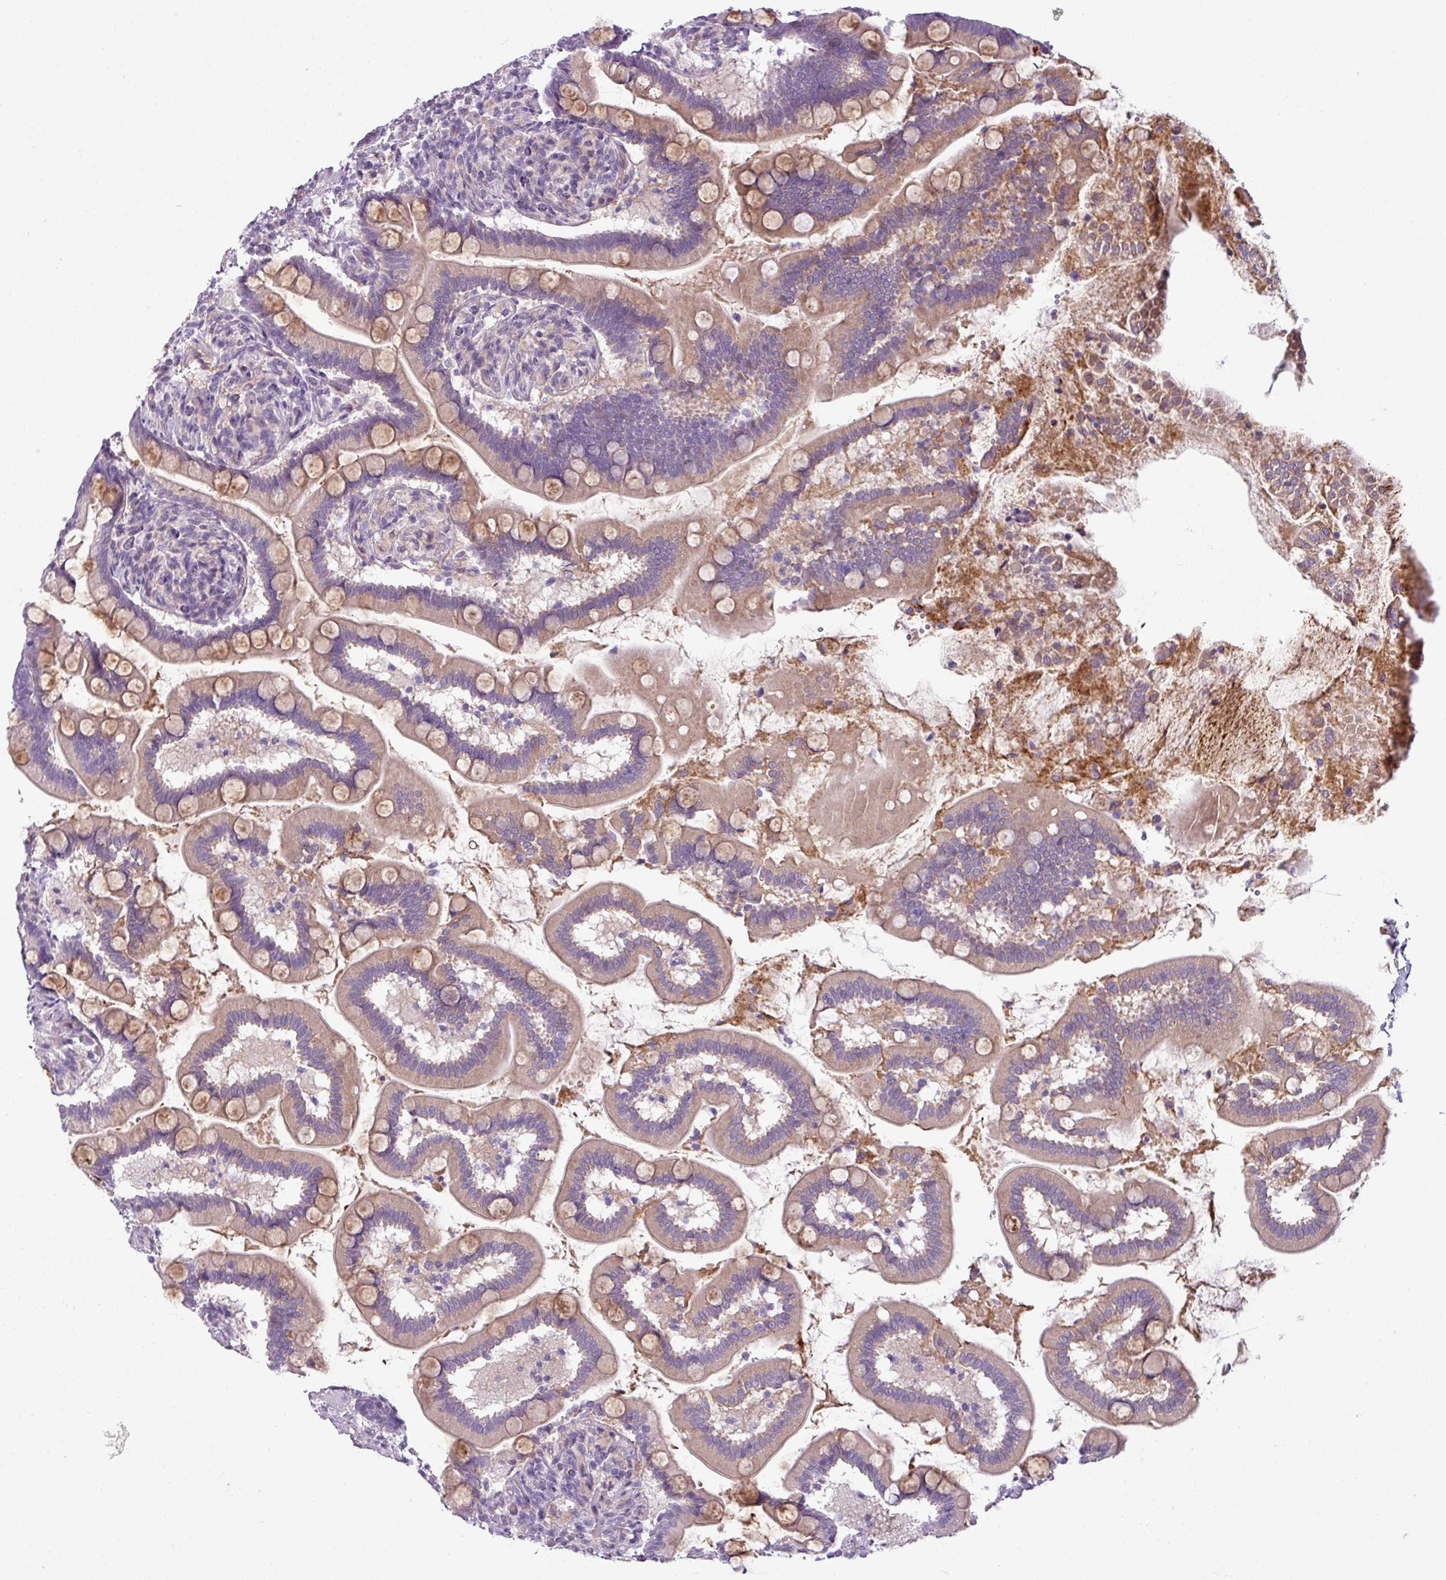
{"staining": {"intensity": "moderate", "quantity": ">75%", "location": "cytoplasmic/membranous"}, "tissue": "small intestine", "cell_type": "Glandular cells", "image_type": "normal", "snomed": [{"axis": "morphology", "description": "Normal tissue, NOS"}, {"axis": "topography", "description": "Small intestine"}], "caption": "Immunohistochemistry (IHC) photomicrograph of benign human small intestine stained for a protein (brown), which shows medium levels of moderate cytoplasmic/membranous positivity in about >75% of glandular cells.", "gene": "TMEM178B", "patient": {"sex": "female", "age": 64}}